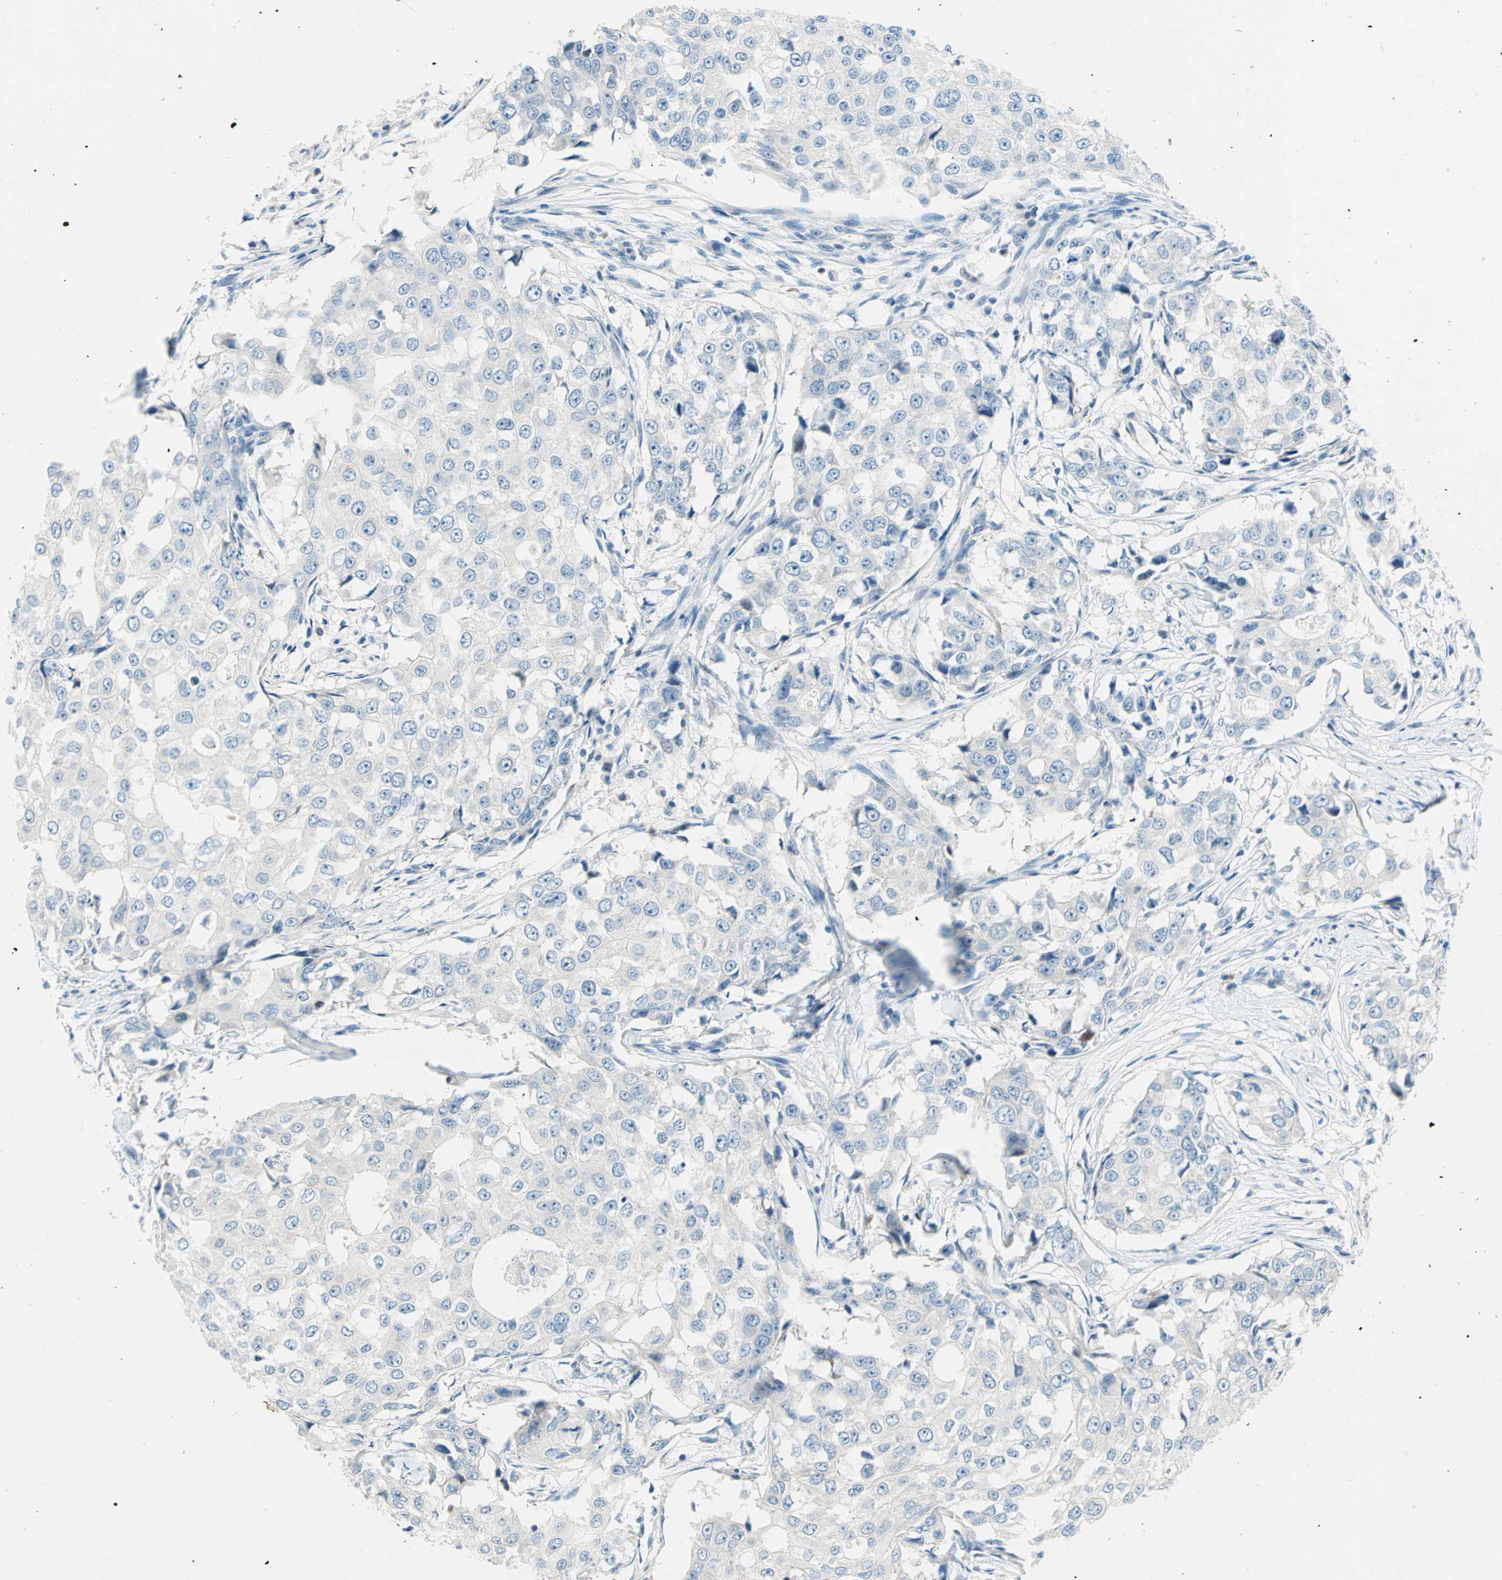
{"staining": {"intensity": "negative", "quantity": "none", "location": "none"}, "tissue": "breast cancer", "cell_type": "Tumor cells", "image_type": "cancer", "snomed": [{"axis": "morphology", "description": "Duct carcinoma"}, {"axis": "topography", "description": "Breast"}], "caption": "Immunohistochemistry (IHC) of breast cancer (intraductal carcinoma) displays no positivity in tumor cells.", "gene": "TMEM163", "patient": {"sex": "female", "age": 27}}